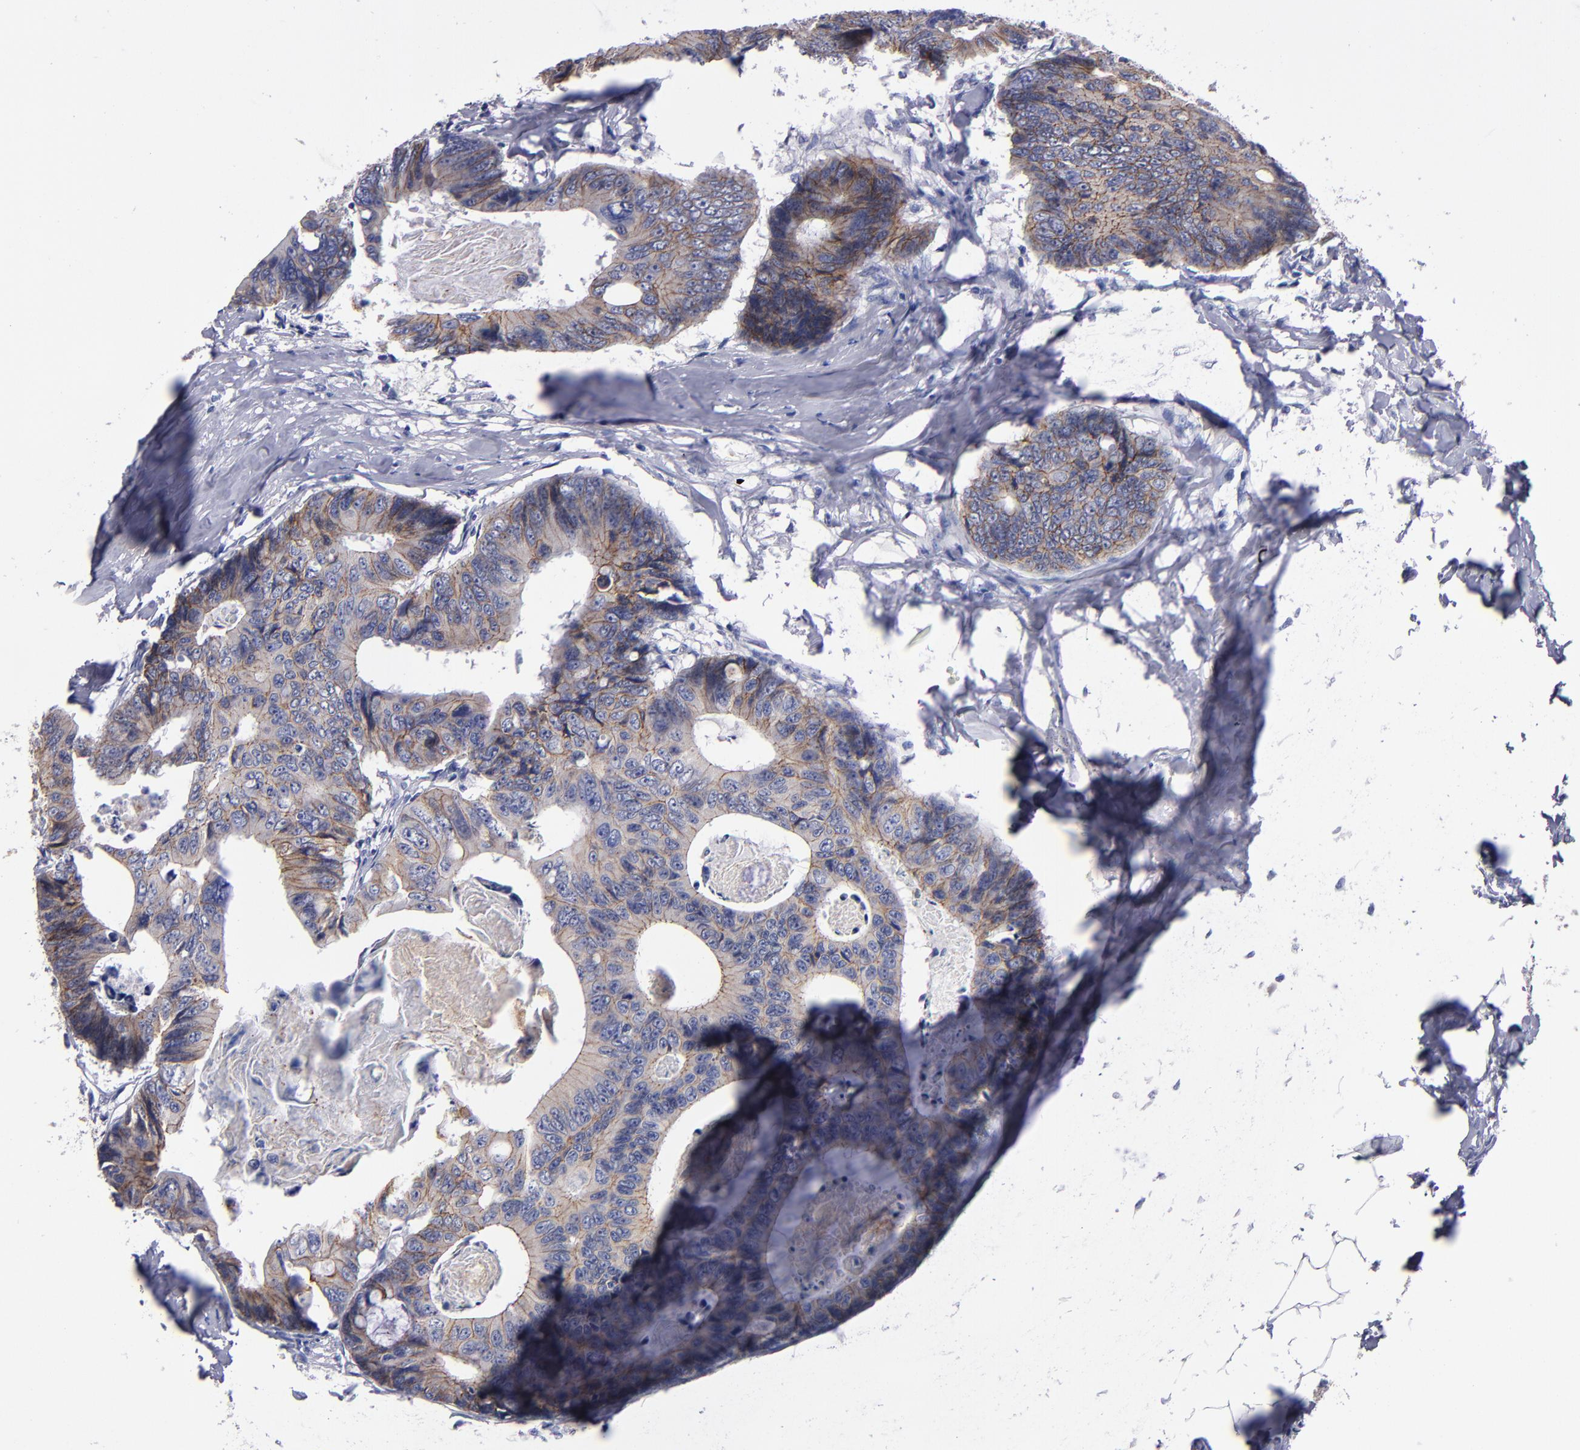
{"staining": {"intensity": "moderate", "quantity": ">75%", "location": "cytoplasmic/membranous"}, "tissue": "colorectal cancer", "cell_type": "Tumor cells", "image_type": "cancer", "snomed": [{"axis": "morphology", "description": "Adenocarcinoma, NOS"}, {"axis": "topography", "description": "Colon"}], "caption": "A photomicrograph showing moderate cytoplasmic/membranous positivity in about >75% of tumor cells in colorectal adenocarcinoma, as visualized by brown immunohistochemical staining.", "gene": "CDH3", "patient": {"sex": "female", "age": 55}}